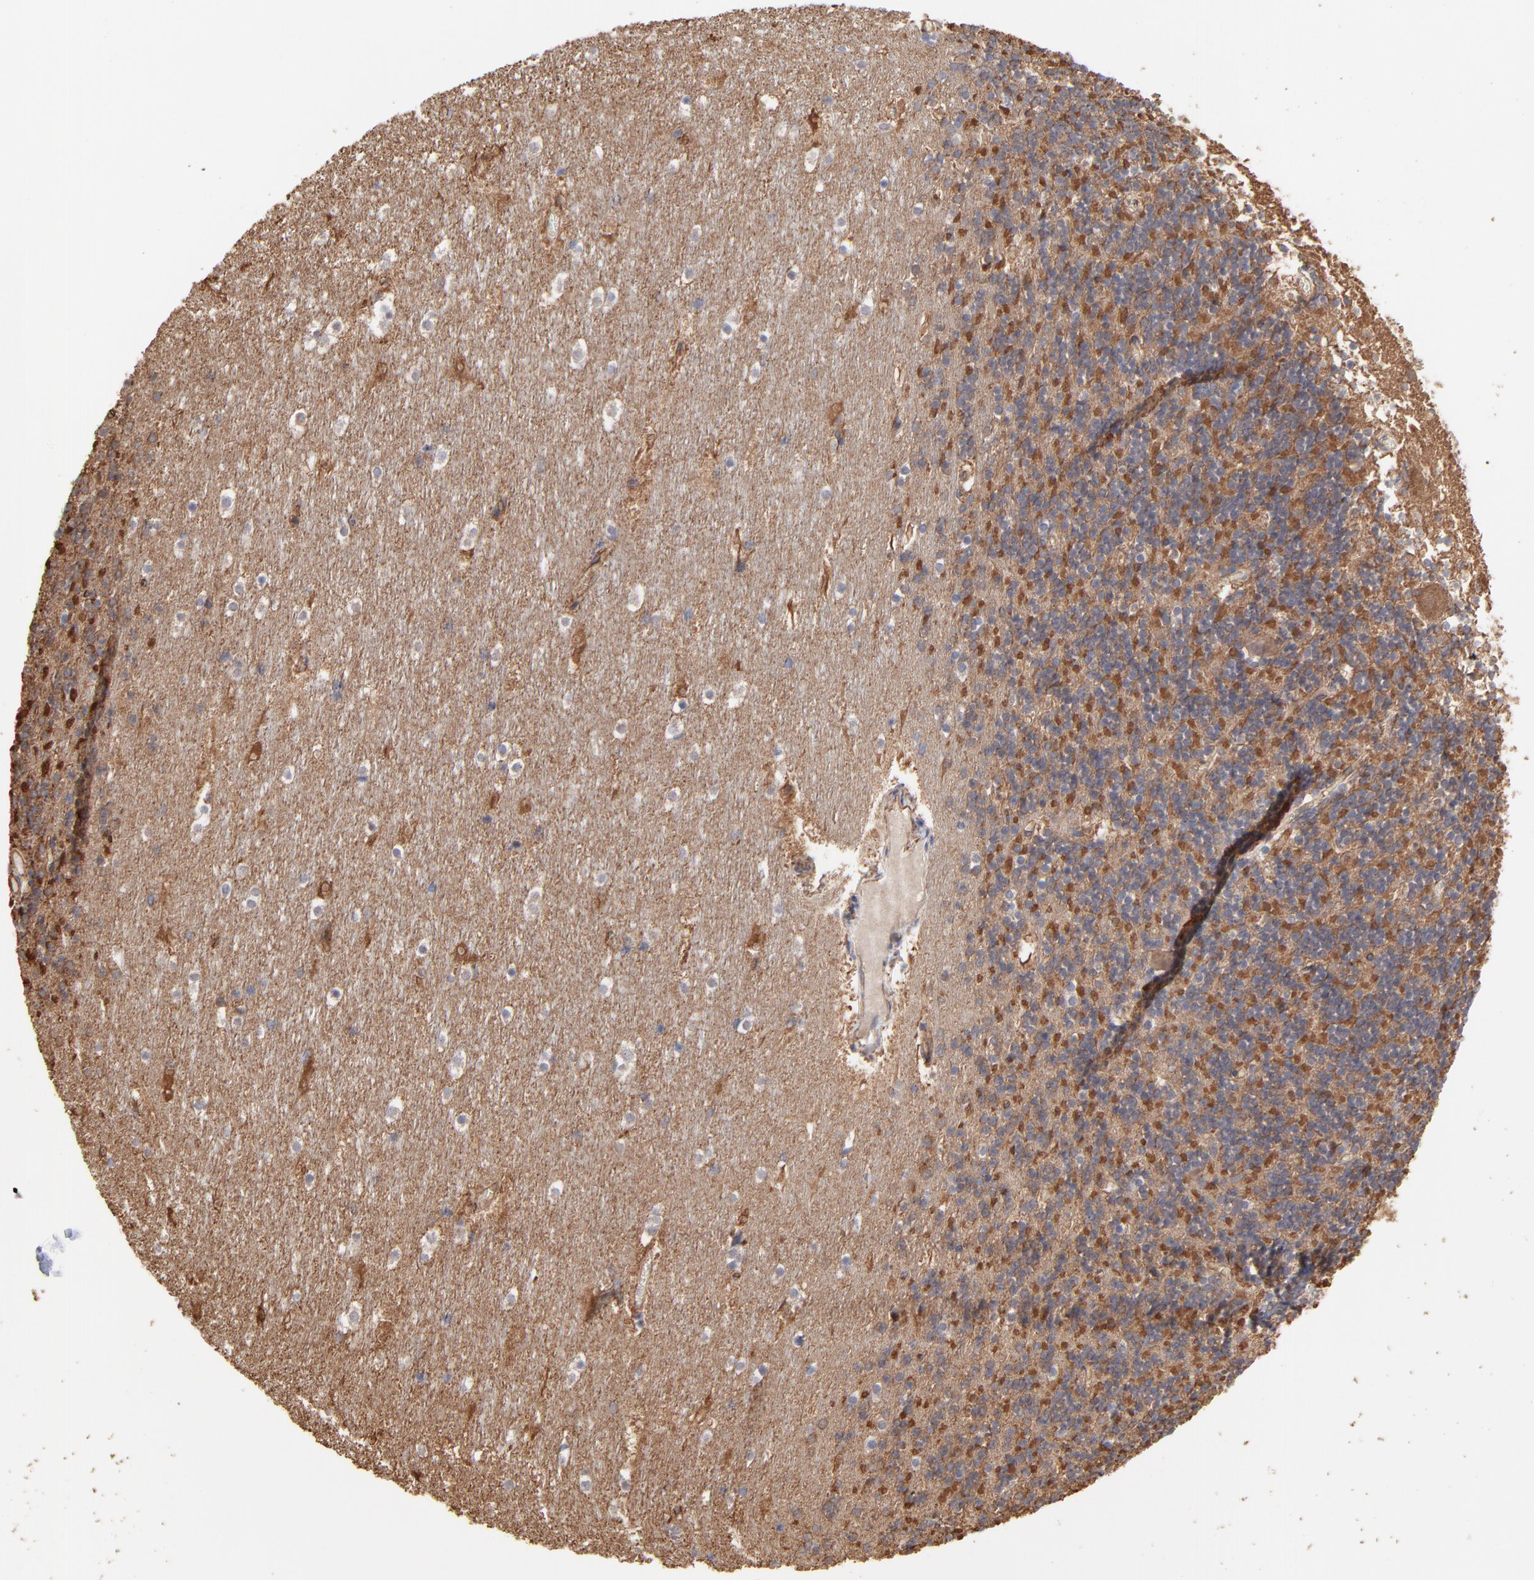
{"staining": {"intensity": "negative", "quantity": "none", "location": "none"}, "tissue": "cerebellum", "cell_type": "Cells in granular layer", "image_type": "normal", "snomed": [{"axis": "morphology", "description": "Normal tissue, NOS"}, {"axis": "topography", "description": "Cerebellum"}], "caption": "High magnification brightfield microscopy of unremarkable cerebellum stained with DAB (brown) and counterstained with hematoxylin (blue): cells in granular layer show no significant staining. Brightfield microscopy of immunohistochemistry (IHC) stained with DAB (brown) and hematoxylin (blue), captured at high magnification.", "gene": "ARMT1", "patient": {"sex": "male", "age": 45}}